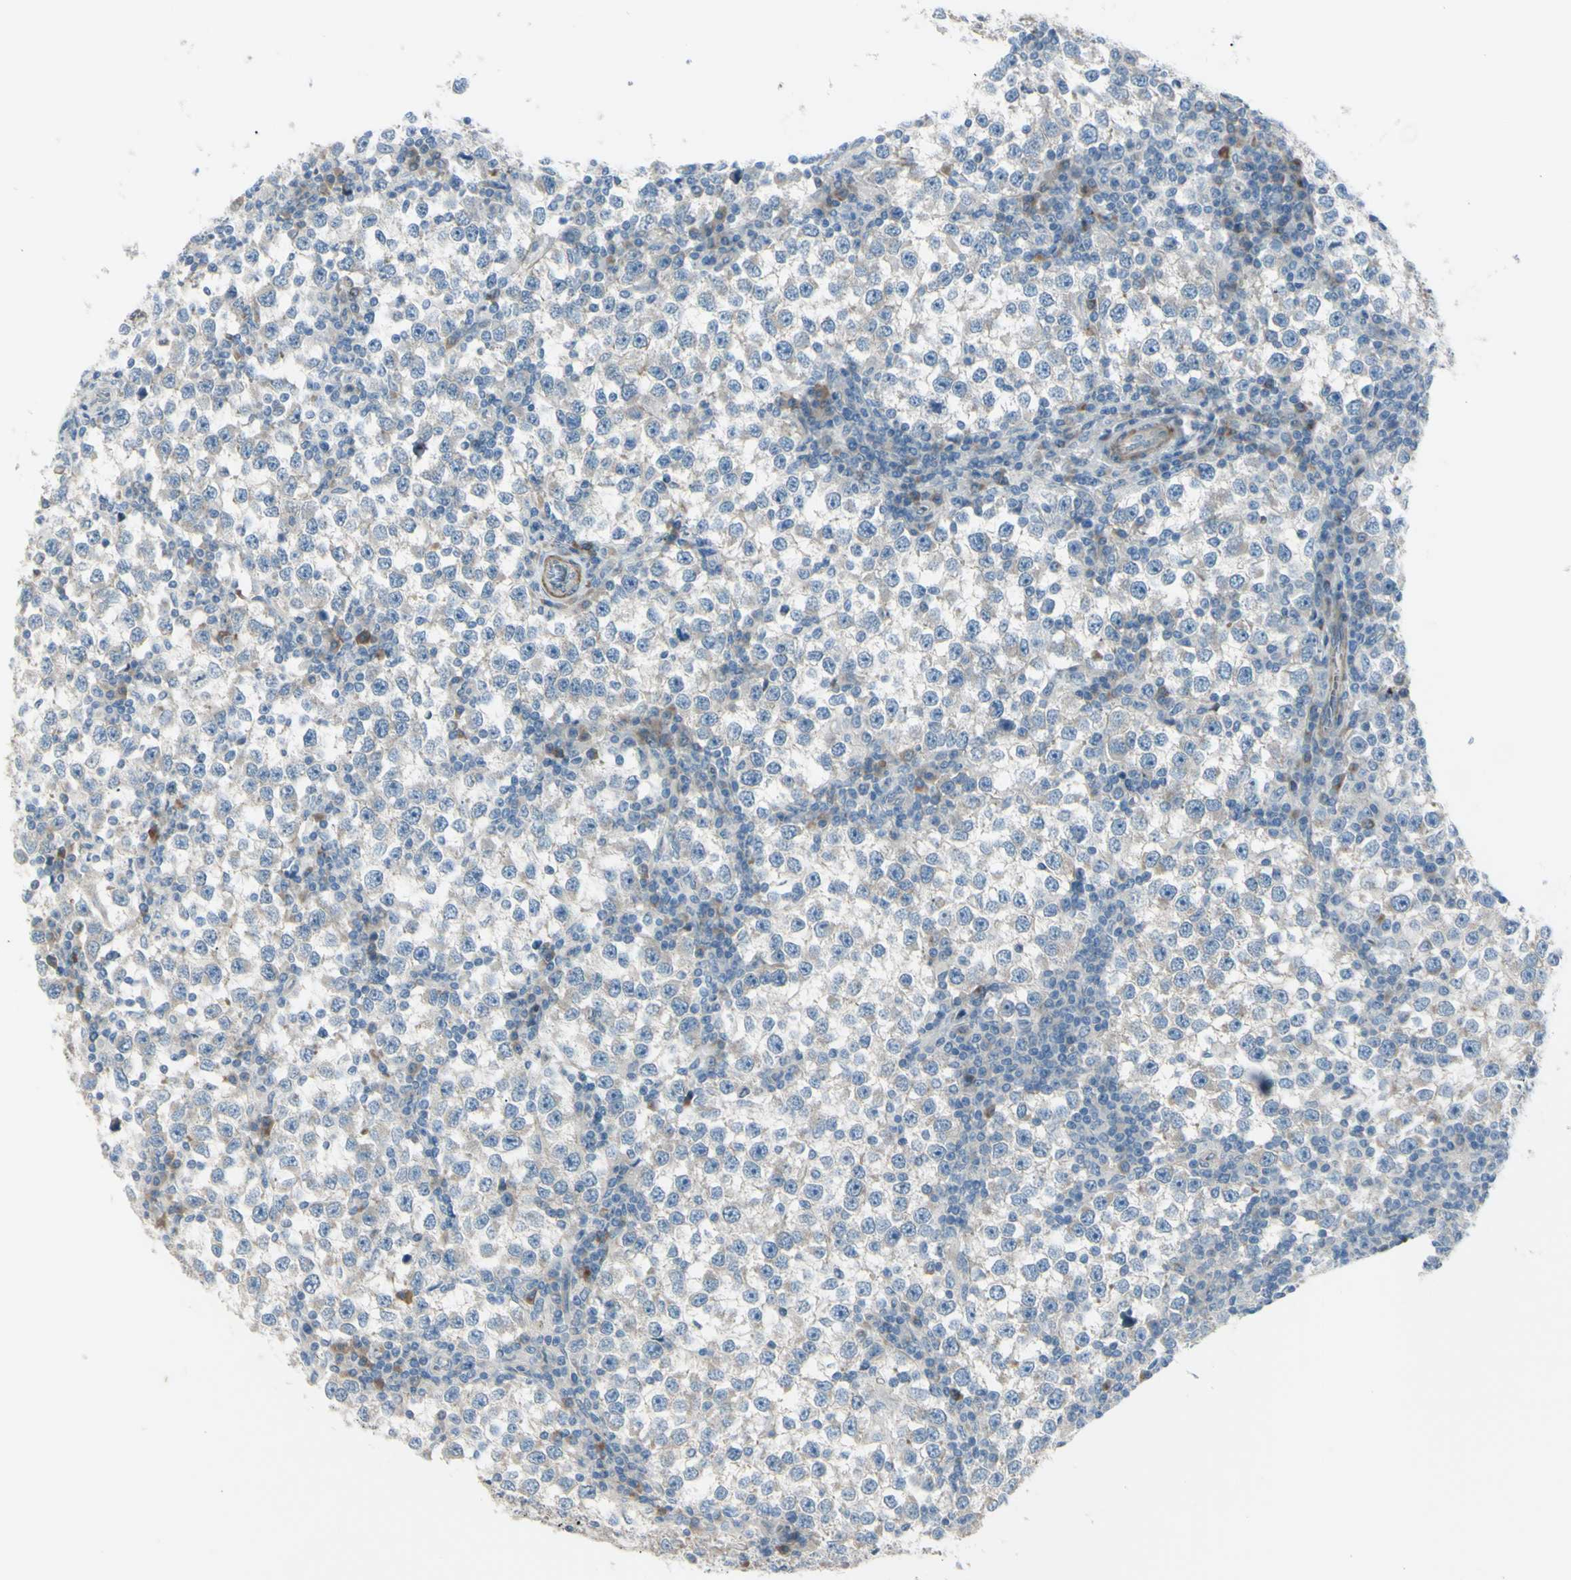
{"staining": {"intensity": "moderate", "quantity": "25%-75%", "location": "cytoplasmic/membranous"}, "tissue": "testis cancer", "cell_type": "Tumor cells", "image_type": "cancer", "snomed": [{"axis": "morphology", "description": "Seminoma, NOS"}, {"axis": "topography", "description": "Testis"}], "caption": "Testis cancer (seminoma) tissue reveals moderate cytoplasmic/membranous positivity in approximately 25%-75% of tumor cells, visualized by immunohistochemistry.", "gene": "LRRK1", "patient": {"sex": "male", "age": 65}}